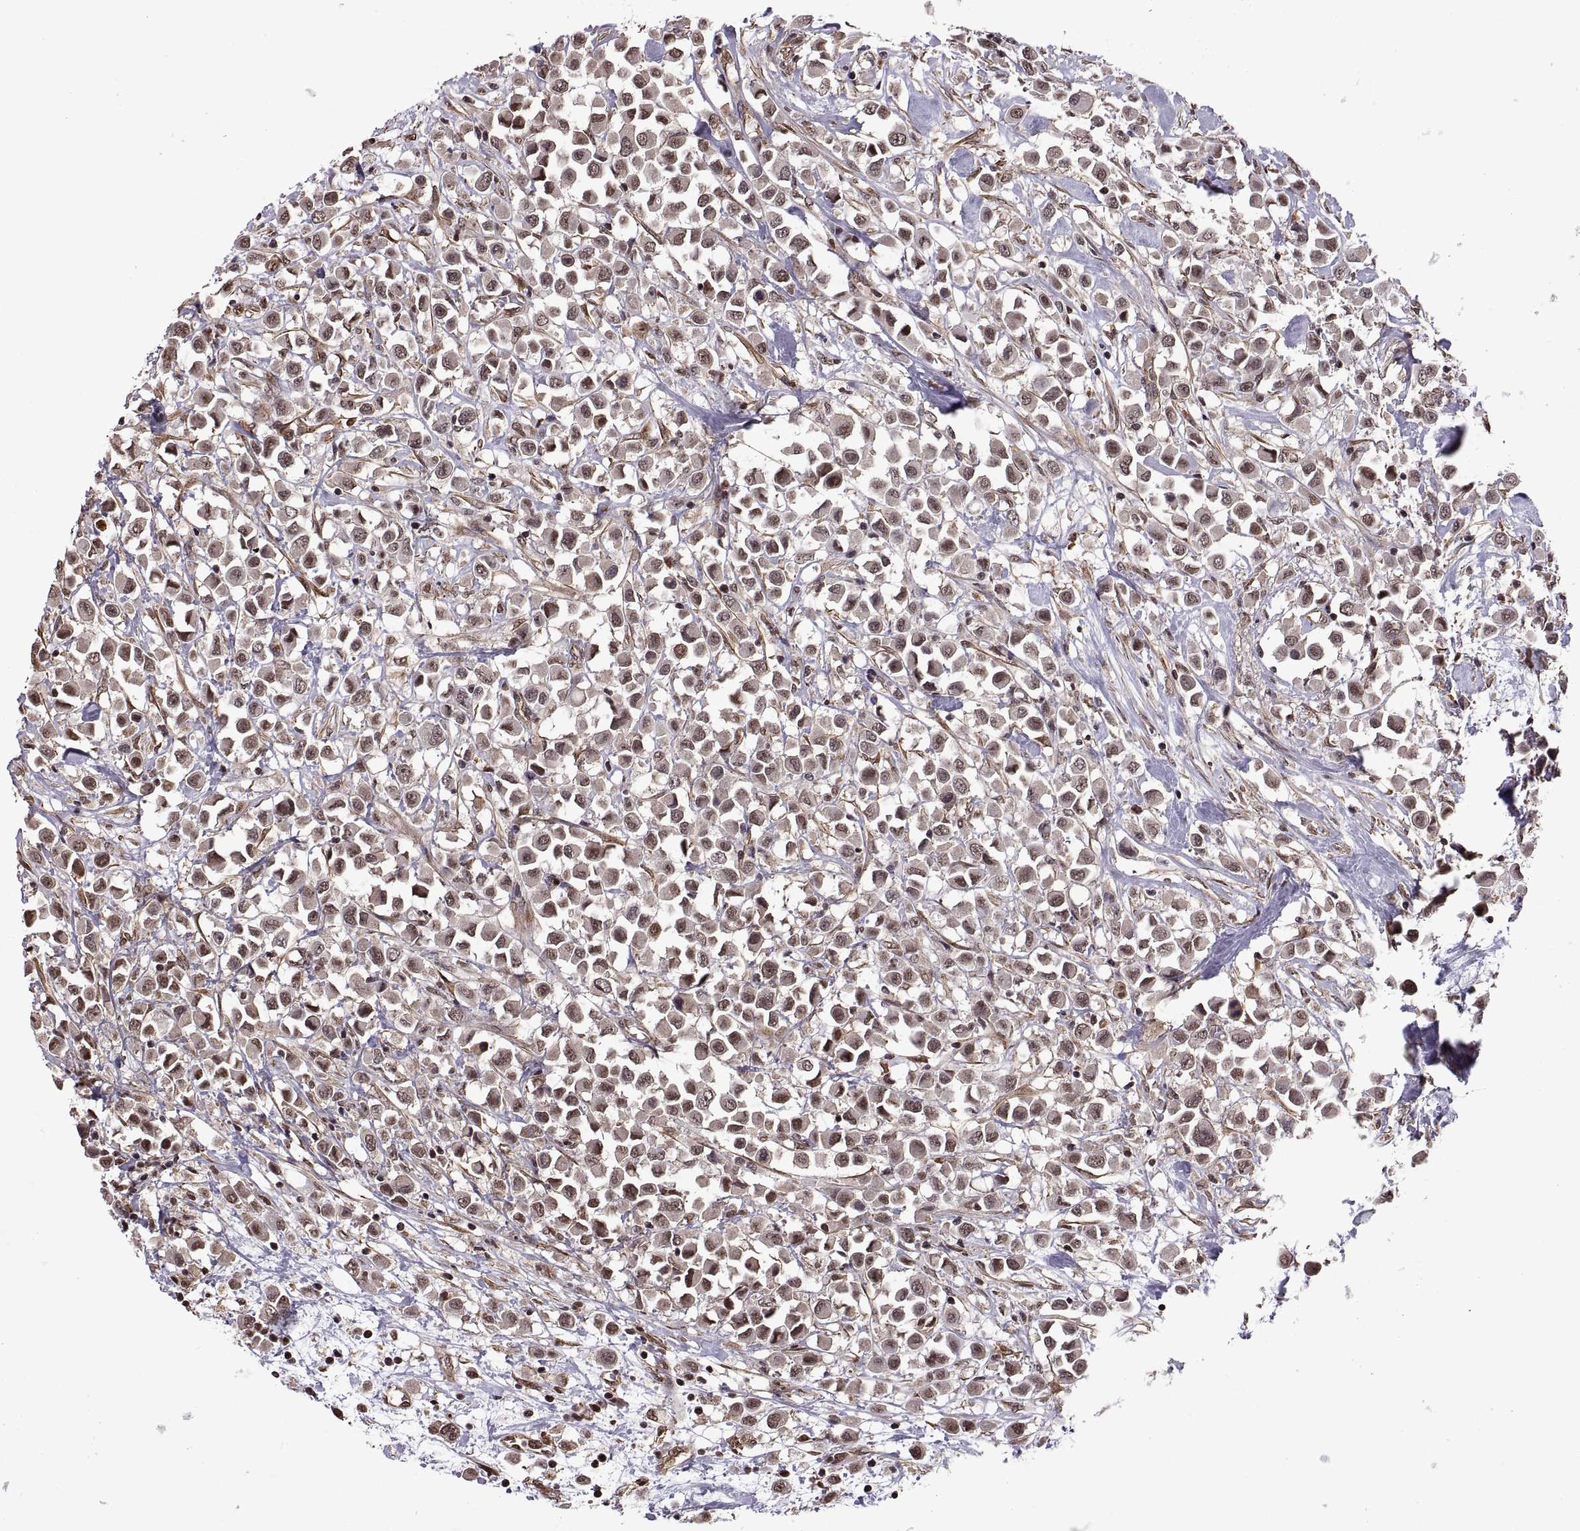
{"staining": {"intensity": "moderate", "quantity": "<25%", "location": "nuclear"}, "tissue": "breast cancer", "cell_type": "Tumor cells", "image_type": "cancer", "snomed": [{"axis": "morphology", "description": "Duct carcinoma"}, {"axis": "topography", "description": "Breast"}], "caption": "Human intraductal carcinoma (breast) stained for a protein (brown) exhibits moderate nuclear positive expression in about <25% of tumor cells.", "gene": "ARRB1", "patient": {"sex": "female", "age": 61}}